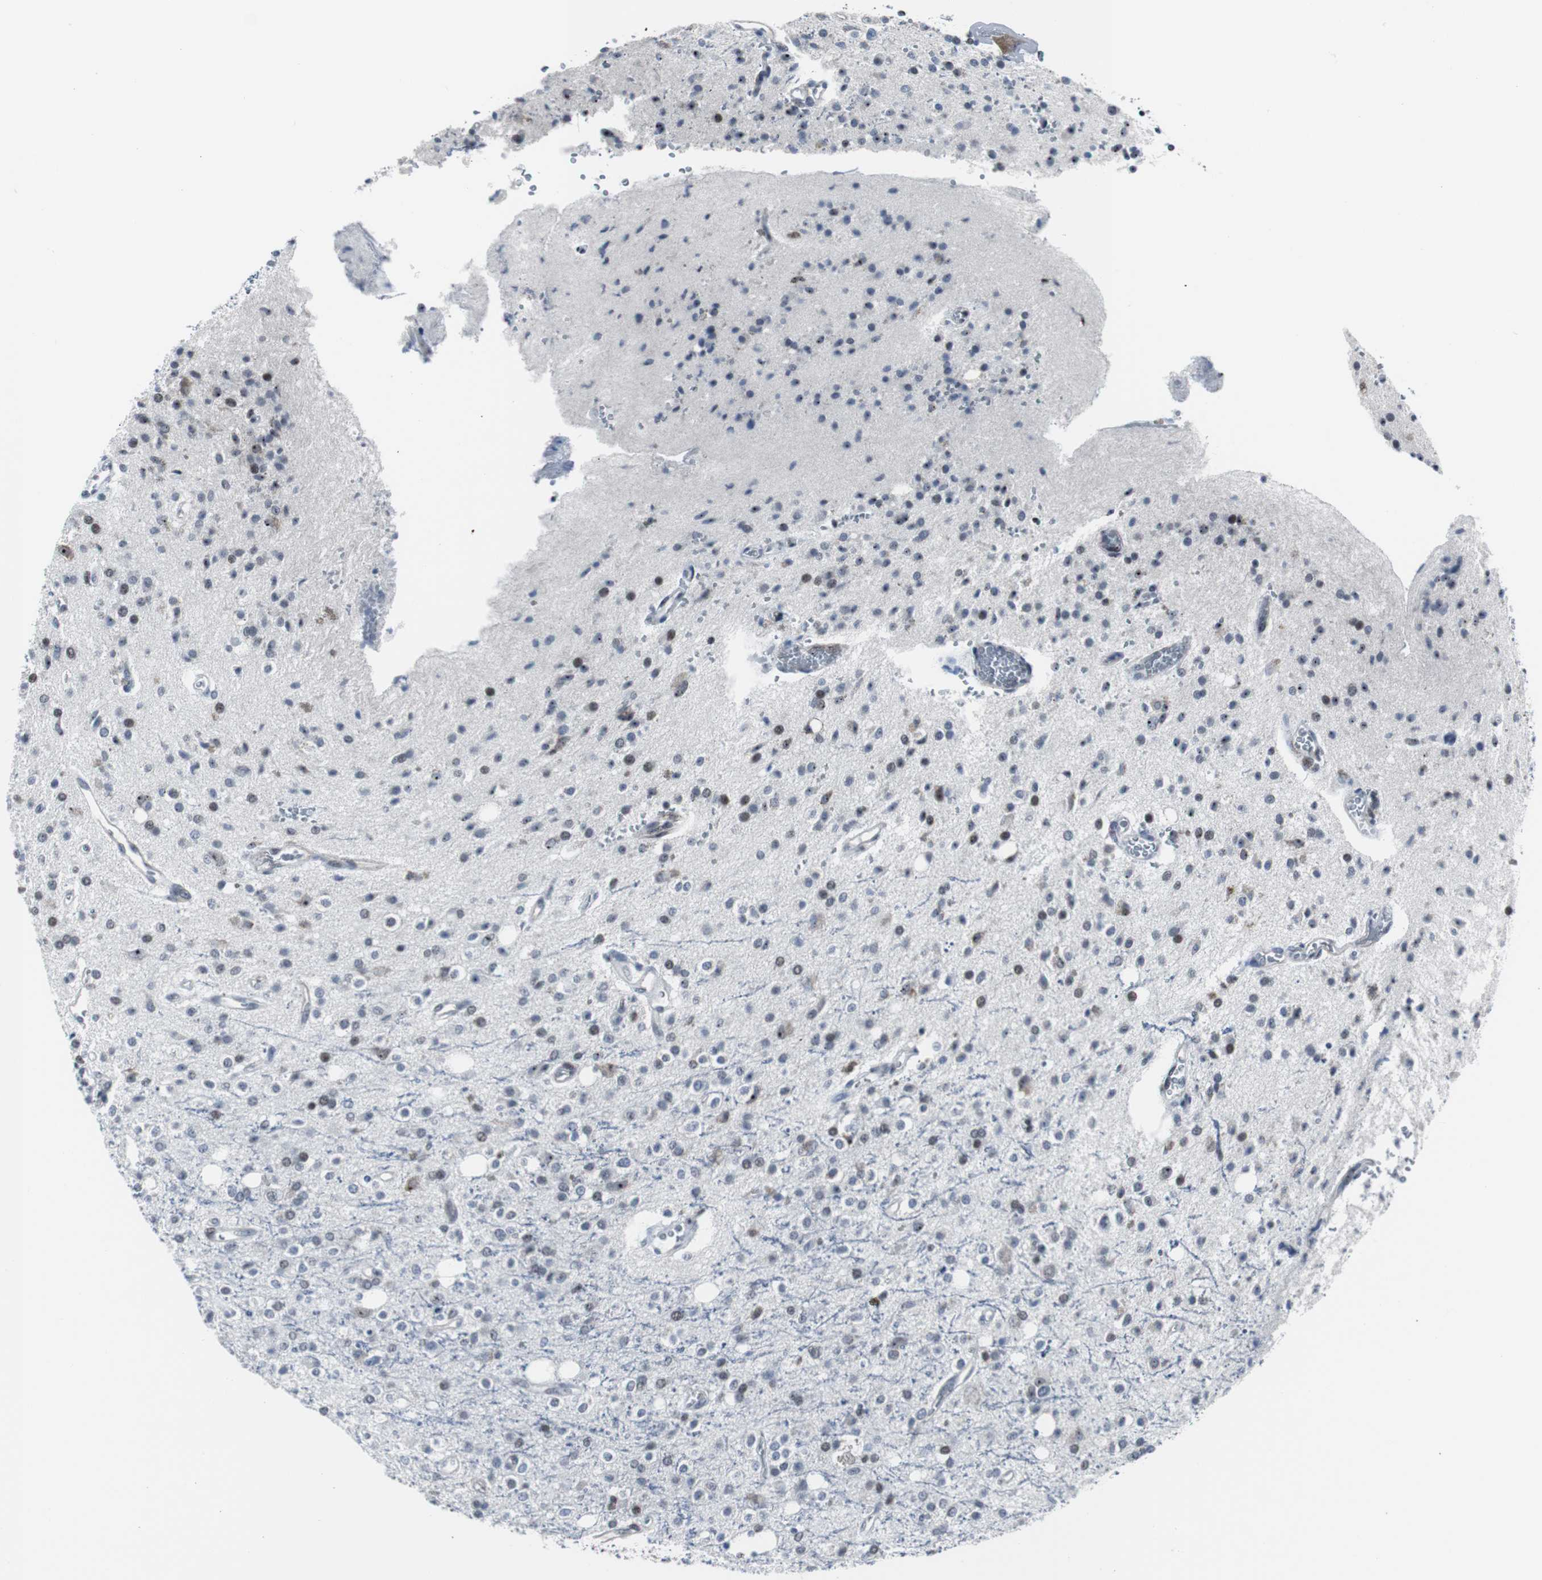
{"staining": {"intensity": "moderate", "quantity": "<25%", "location": "nuclear"}, "tissue": "glioma", "cell_type": "Tumor cells", "image_type": "cancer", "snomed": [{"axis": "morphology", "description": "Glioma, malignant, High grade"}, {"axis": "topography", "description": "Brain"}], "caption": "Tumor cells demonstrate low levels of moderate nuclear staining in about <25% of cells in glioma. The protein is shown in brown color, while the nuclei are stained blue.", "gene": "DOK1", "patient": {"sex": "male", "age": 47}}